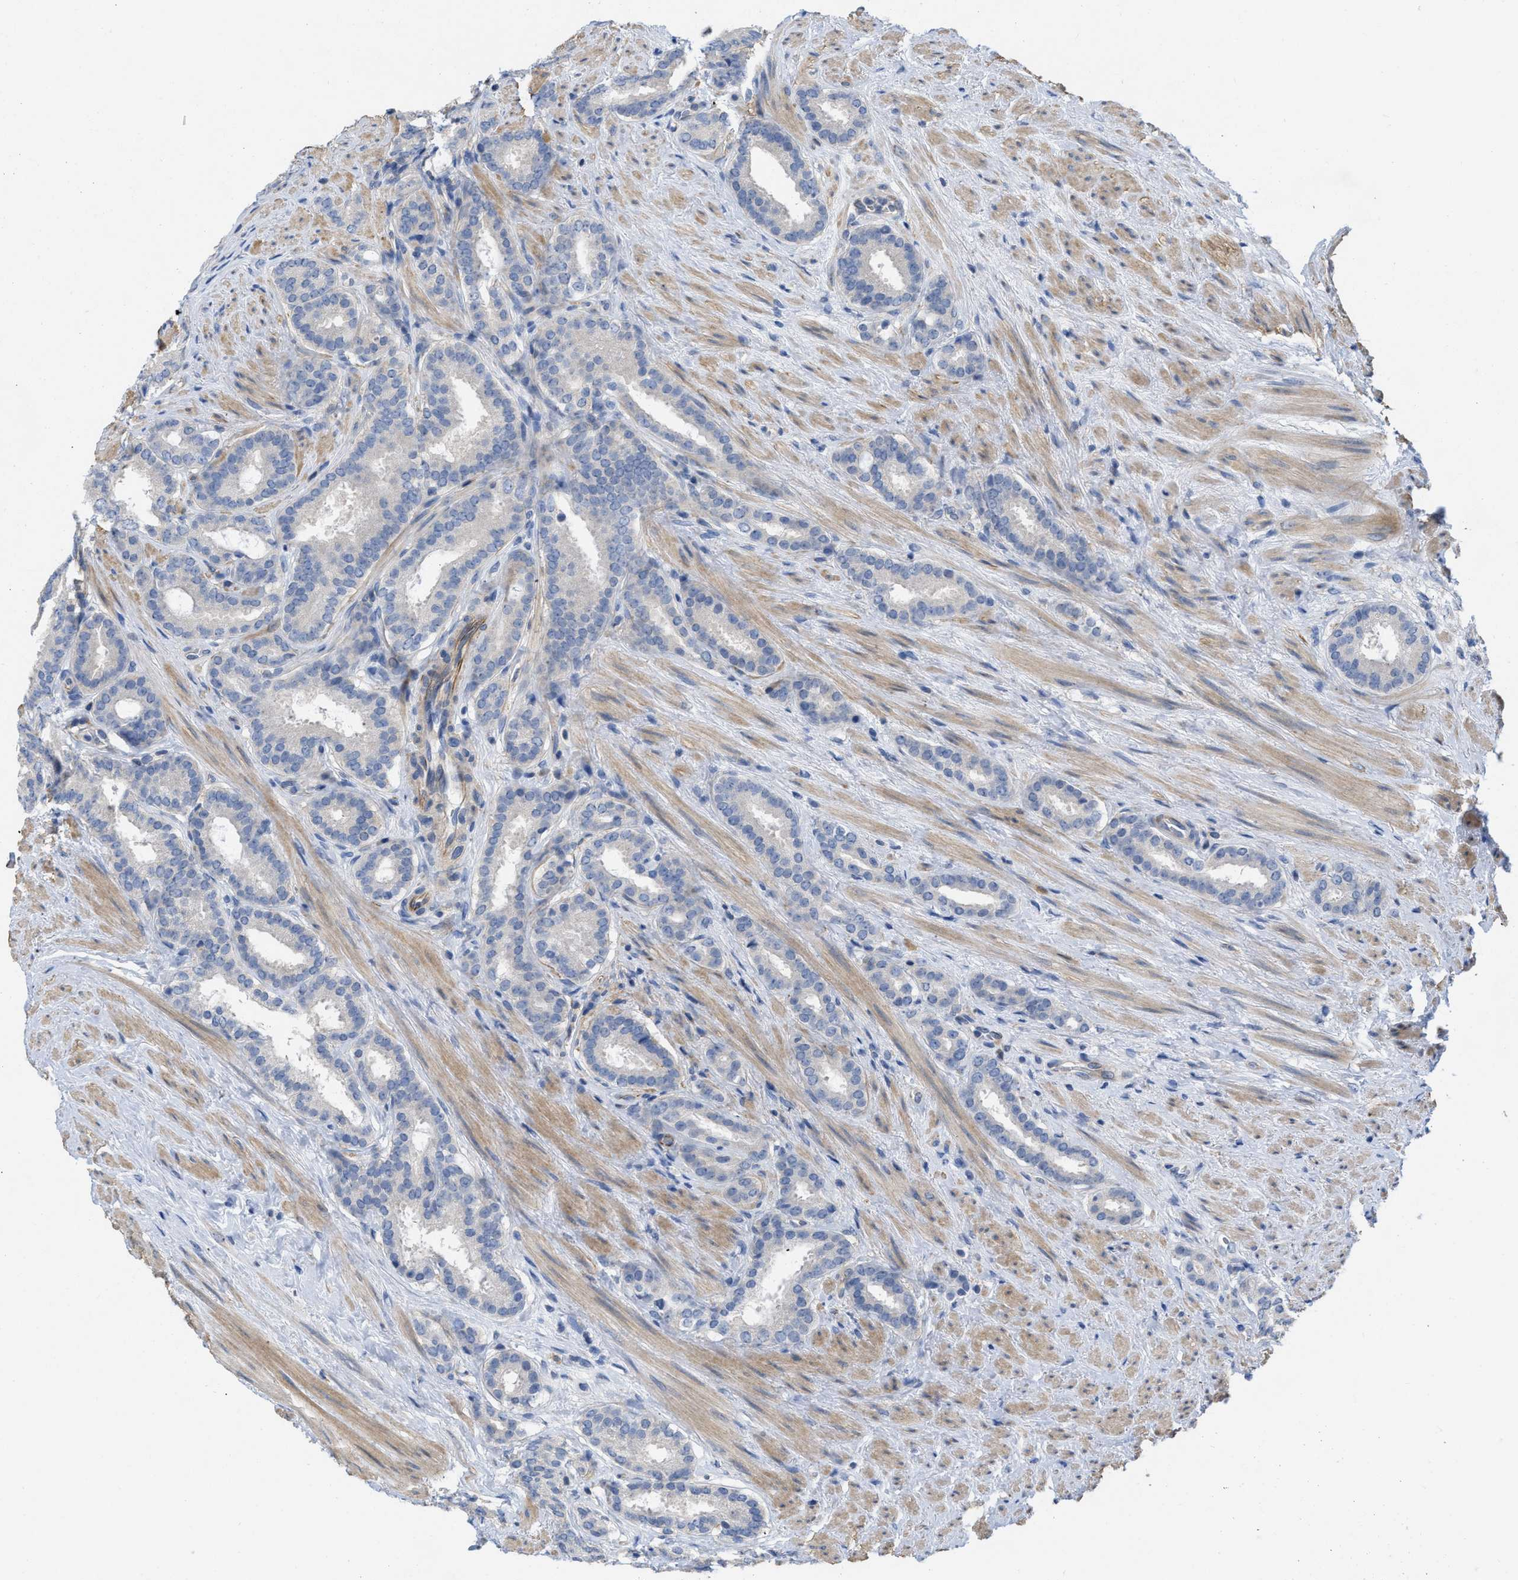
{"staining": {"intensity": "negative", "quantity": "none", "location": "none"}, "tissue": "prostate cancer", "cell_type": "Tumor cells", "image_type": "cancer", "snomed": [{"axis": "morphology", "description": "Adenocarcinoma, Low grade"}, {"axis": "topography", "description": "Prostate"}], "caption": "IHC photomicrograph of neoplastic tissue: human prostate cancer (adenocarcinoma (low-grade)) stained with DAB (3,3'-diaminobenzidine) reveals no significant protein positivity in tumor cells. (DAB immunohistochemistry visualized using brightfield microscopy, high magnification).", "gene": "TMEM131", "patient": {"sex": "male", "age": 69}}